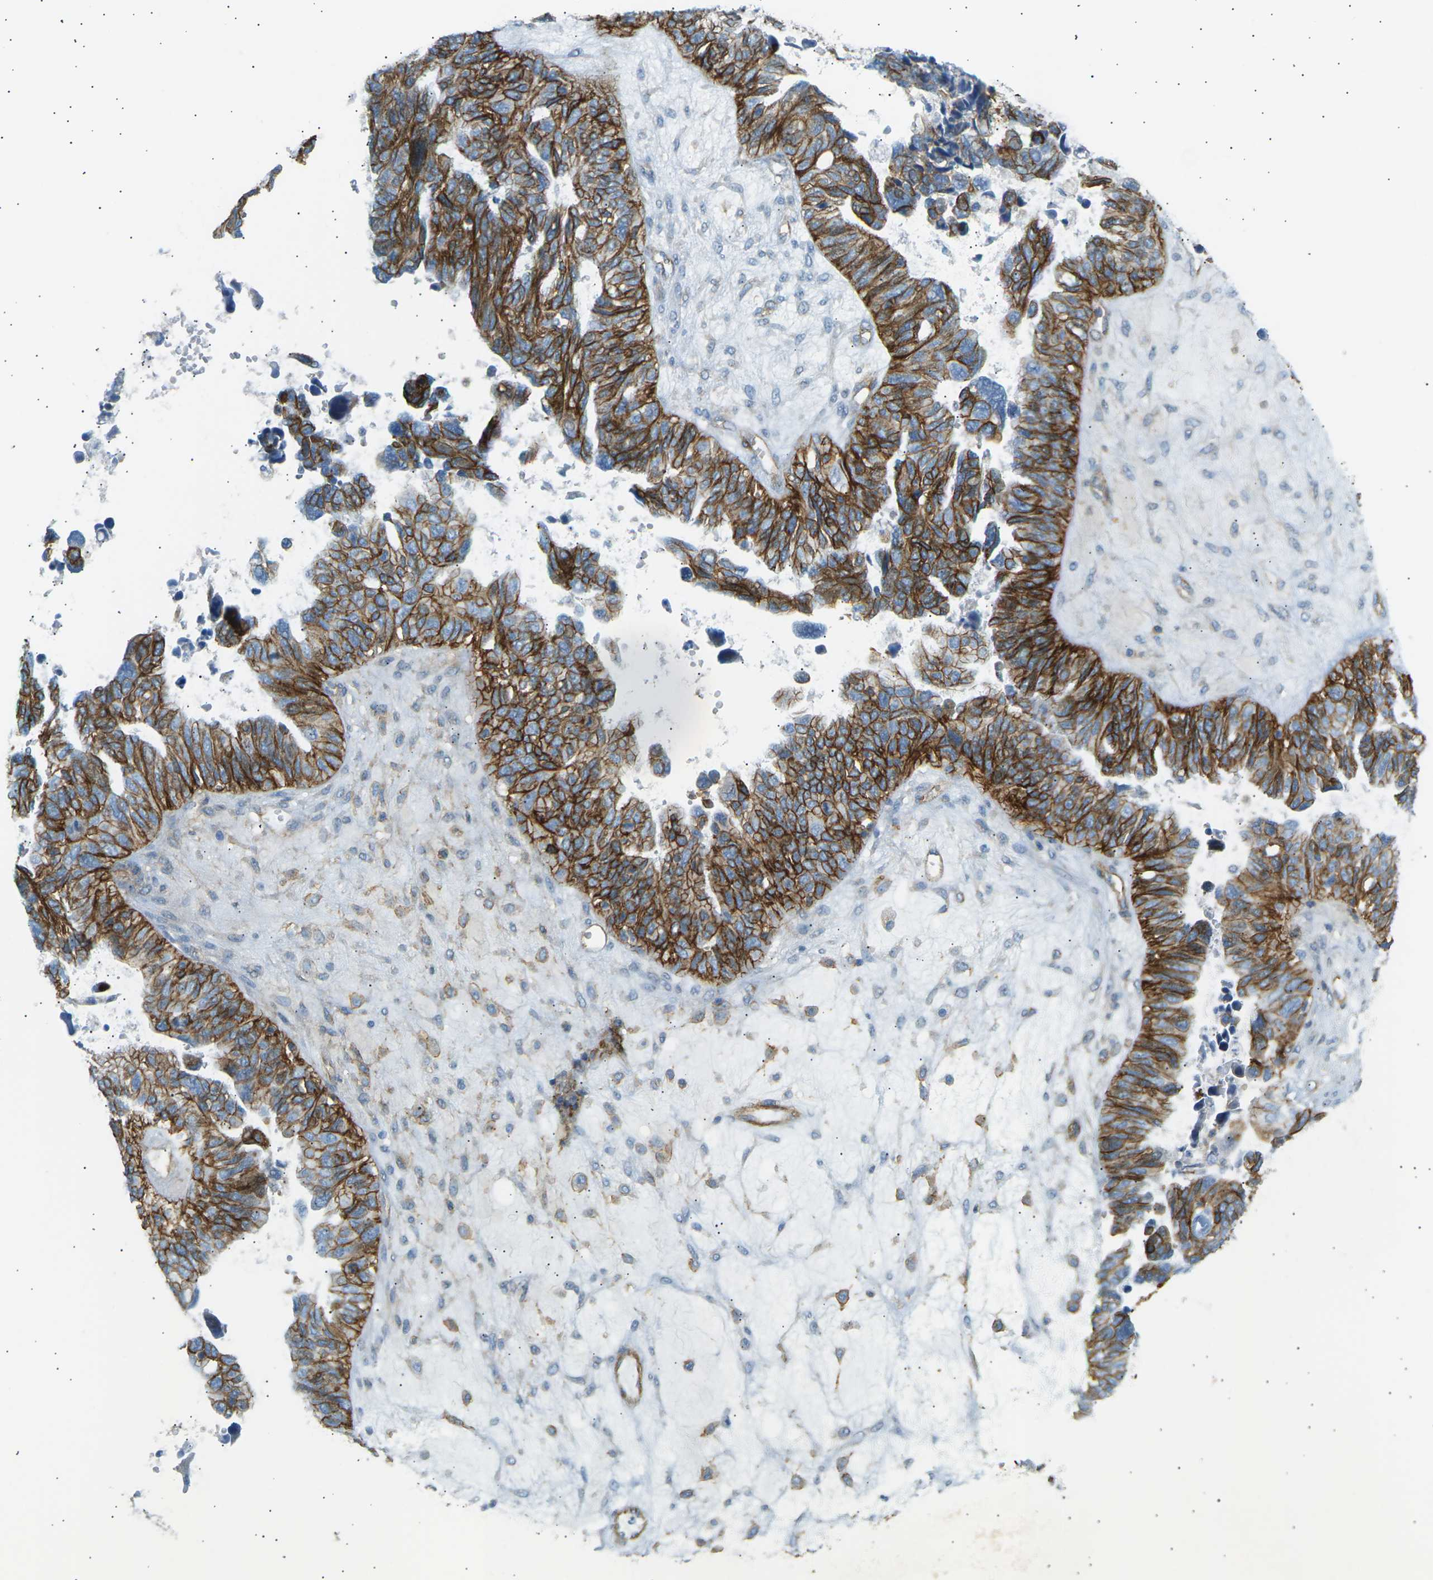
{"staining": {"intensity": "strong", "quantity": ">75%", "location": "cytoplasmic/membranous"}, "tissue": "ovarian cancer", "cell_type": "Tumor cells", "image_type": "cancer", "snomed": [{"axis": "morphology", "description": "Cystadenocarcinoma, serous, NOS"}, {"axis": "topography", "description": "Ovary"}], "caption": "High-magnification brightfield microscopy of serous cystadenocarcinoma (ovarian) stained with DAB (brown) and counterstained with hematoxylin (blue). tumor cells exhibit strong cytoplasmic/membranous staining is identified in approximately>75% of cells.", "gene": "ATP2B4", "patient": {"sex": "female", "age": 79}}